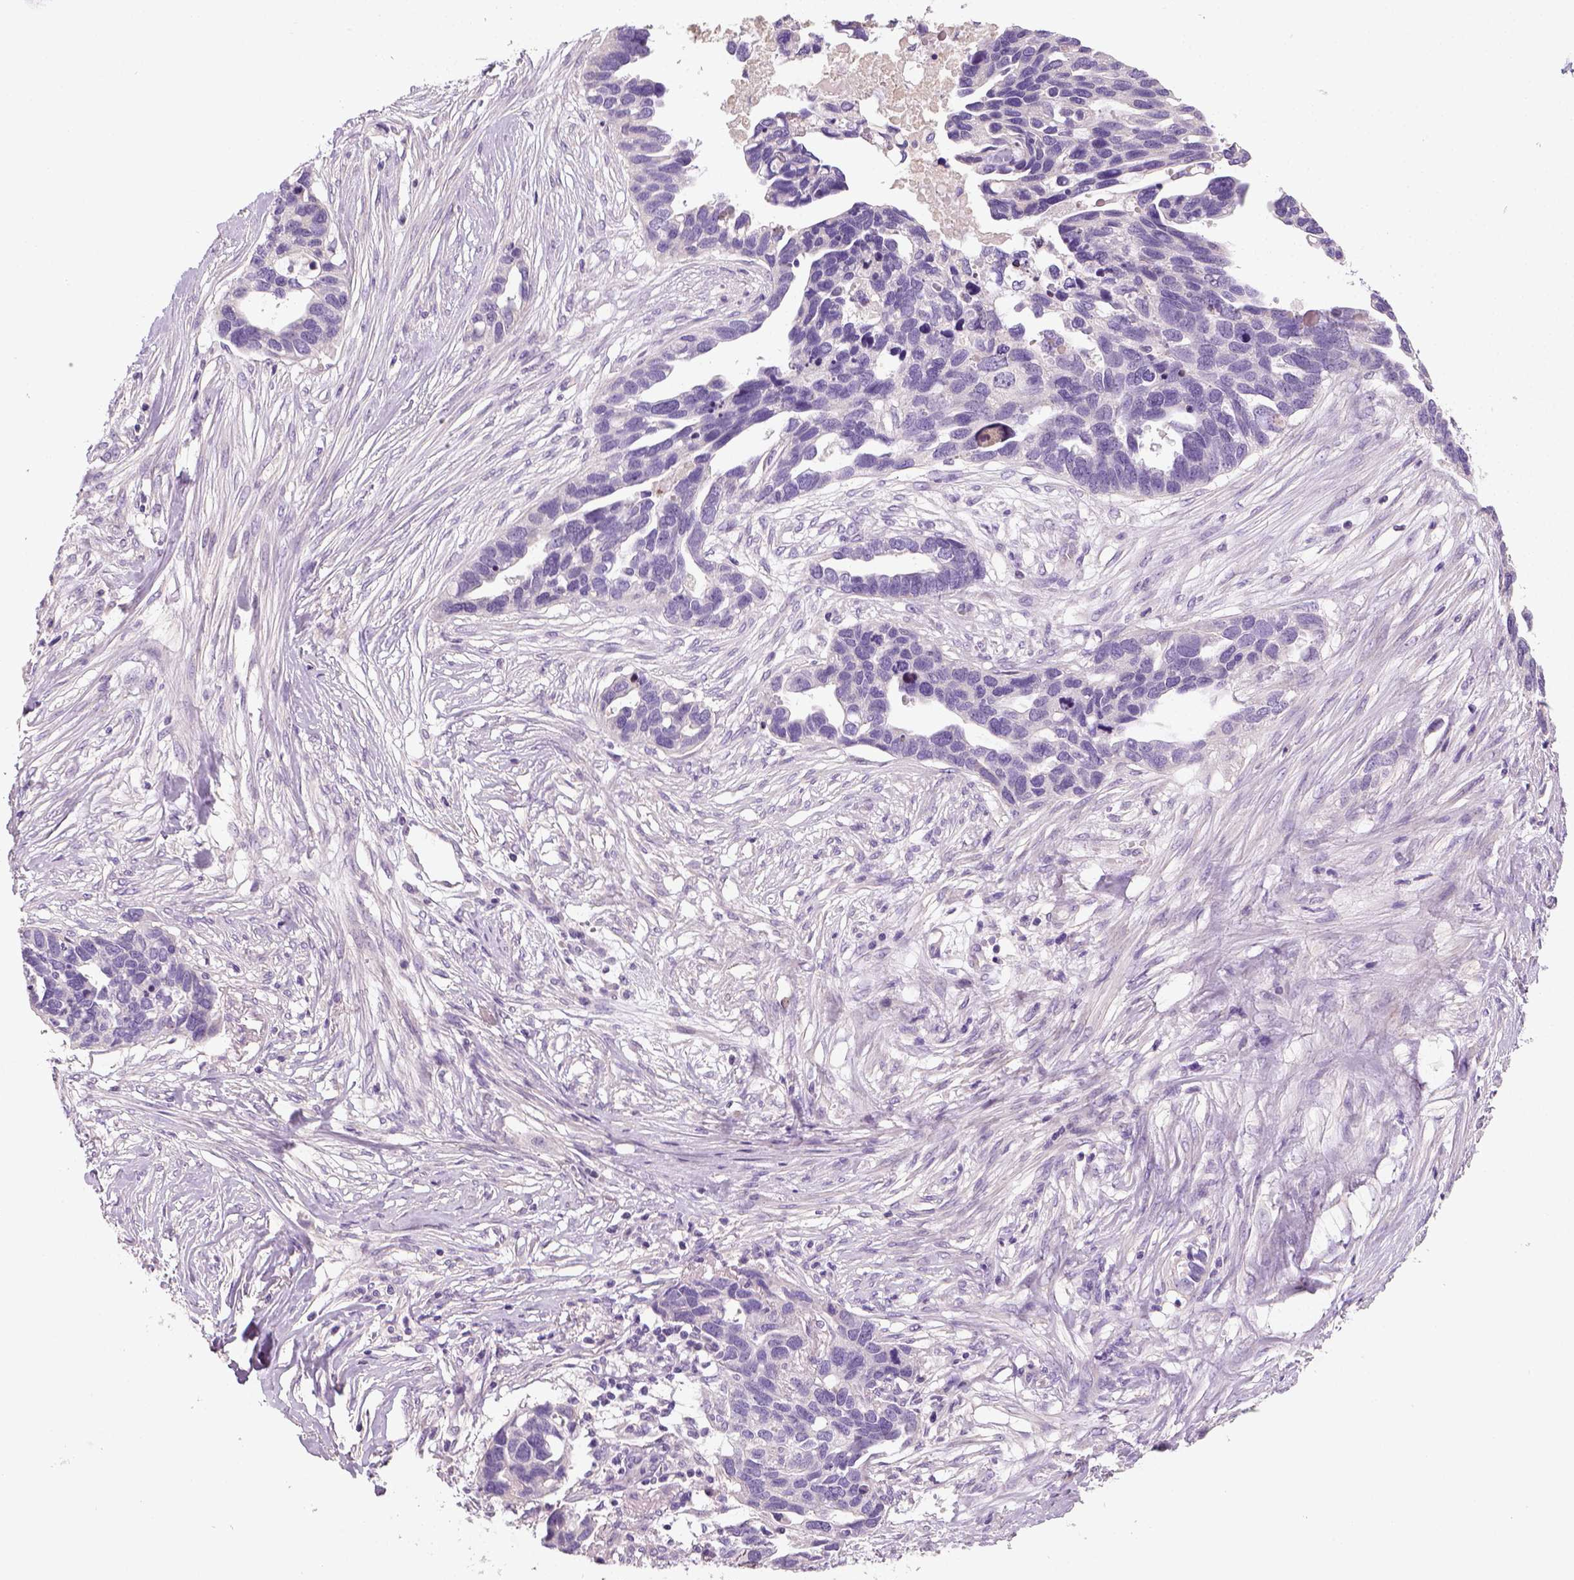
{"staining": {"intensity": "negative", "quantity": "none", "location": "none"}, "tissue": "ovarian cancer", "cell_type": "Tumor cells", "image_type": "cancer", "snomed": [{"axis": "morphology", "description": "Cystadenocarcinoma, serous, NOS"}, {"axis": "topography", "description": "Ovary"}], "caption": "This is an IHC image of ovarian cancer (serous cystadenocarcinoma). There is no positivity in tumor cells.", "gene": "NUDT6", "patient": {"sex": "female", "age": 54}}